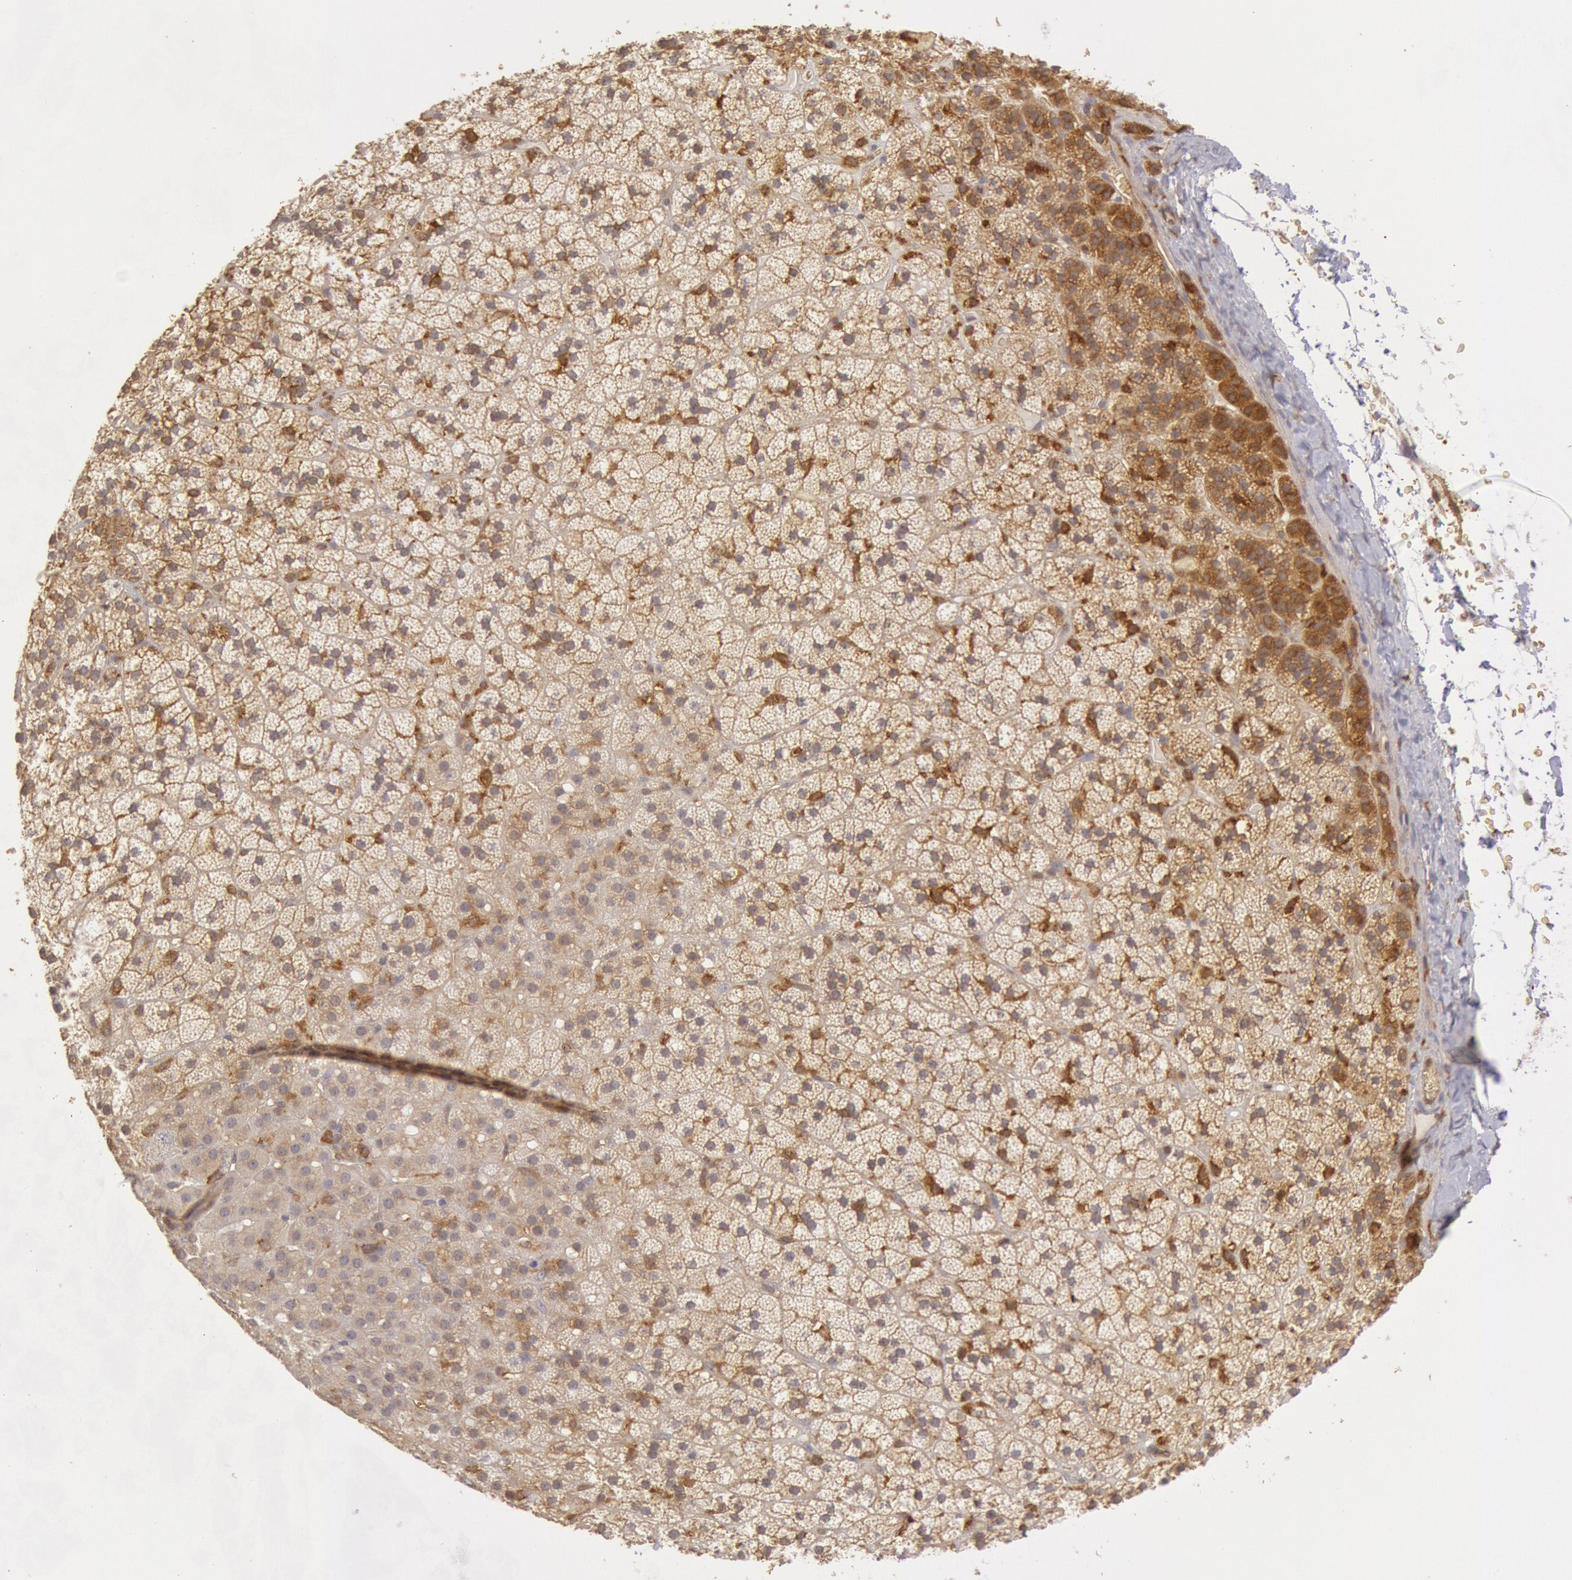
{"staining": {"intensity": "weak", "quantity": ">75%", "location": "cytoplasmic/membranous"}, "tissue": "adrenal gland", "cell_type": "Glandular cells", "image_type": "normal", "snomed": [{"axis": "morphology", "description": "Normal tissue, NOS"}, {"axis": "topography", "description": "Adrenal gland"}], "caption": "The micrograph displays staining of normal adrenal gland, revealing weak cytoplasmic/membranous protein staining (brown color) within glandular cells.", "gene": "IKBKB", "patient": {"sex": "male", "age": 35}}